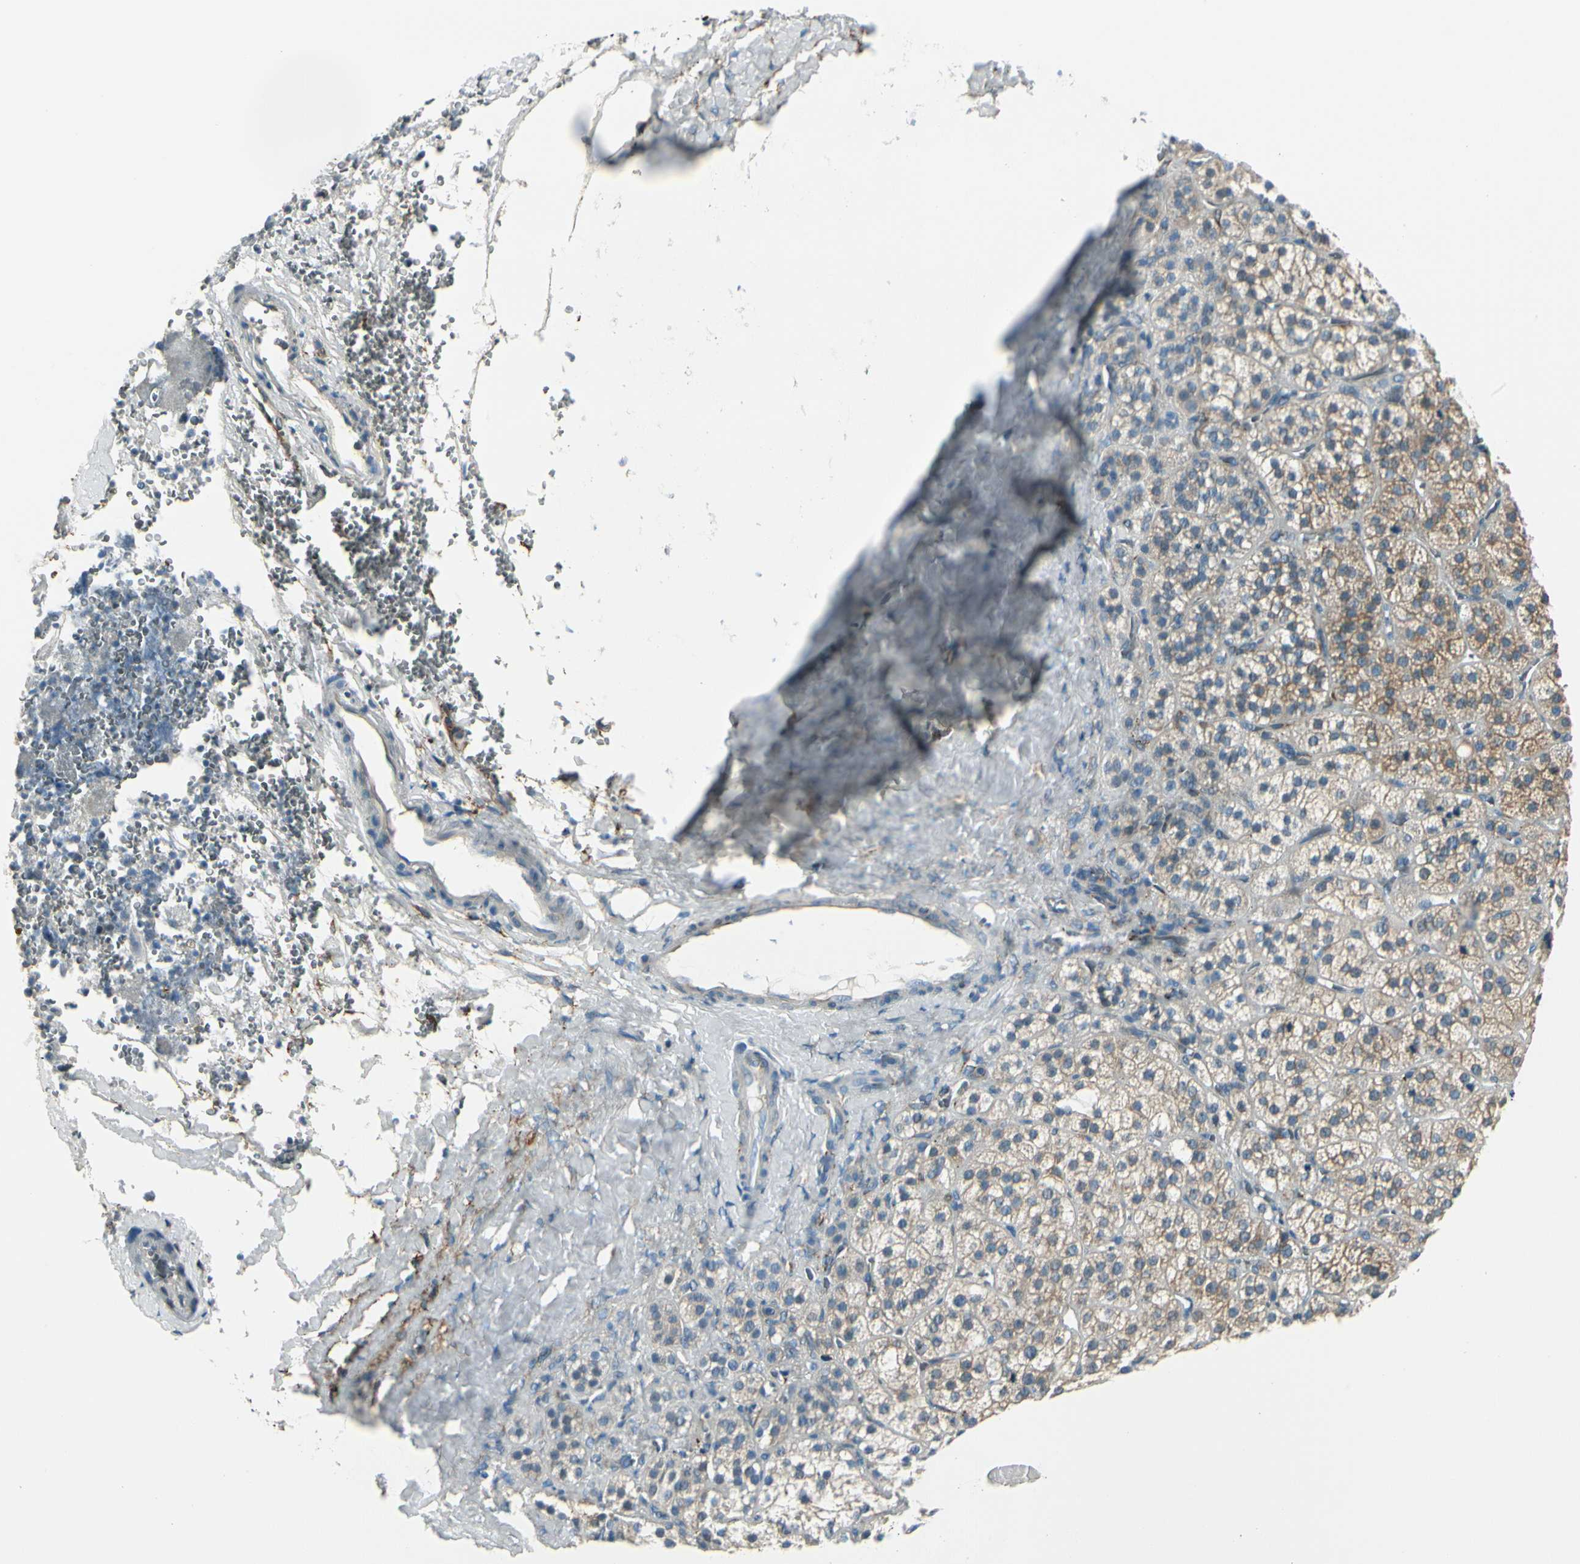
{"staining": {"intensity": "weak", "quantity": "25%-75%", "location": "cytoplasmic/membranous"}, "tissue": "adrenal gland", "cell_type": "Glandular cells", "image_type": "normal", "snomed": [{"axis": "morphology", "description": "Normal tissue, NOS"}, {"axis": "topography", "description": "Adrenal gland"}], "caption": "Immunohistochemical staining of normal adrenal gland demonstrates low levels of weak cytoplasmic/membranous positivity in approximately 25%-75% of glandular cells. The protein of interest is stained brown, and the nuclei are stained in blue (DAB (3,3'-diaminobenzidine) IHC with brightfield microscopy, high magnification).", "gene": "FKBP7", "patient": {"sex": "female", "age": 71}}